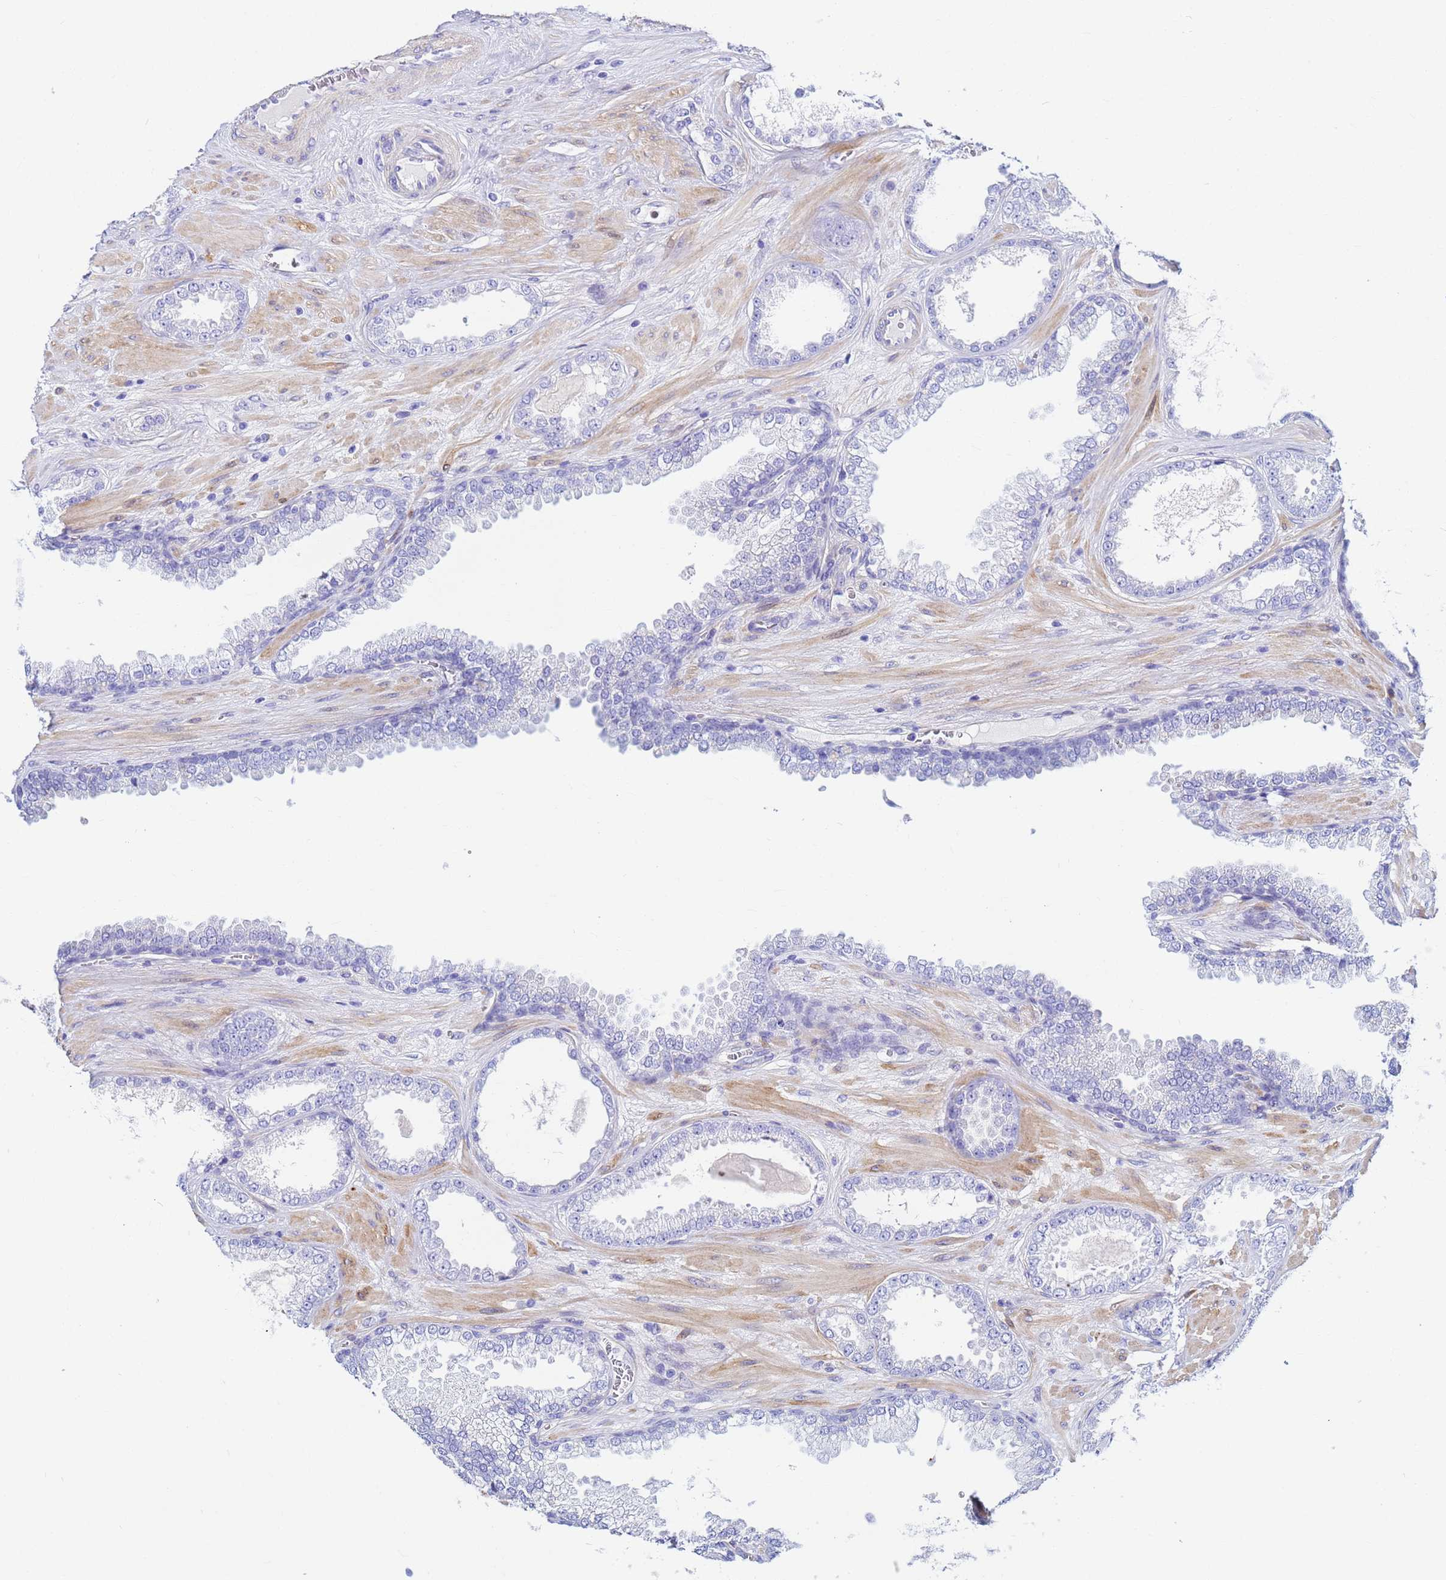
{"staining": {"intensity": "negative", "quantity": "none", "location": "none"}, "tissue": "prostate cancer", "cell_type": "Tumor cells", "image_type": "cancer", "snomed": [{"axis": "morphology", "description": "Adenocarcinoma, Low grade"}, {"axis": "topography", "description": "Prostate"}], "caption": "DAB immunohistochemical staining of prostate adenocarcinoma (low-grade) displays no significant positivity in tumor cells.", "gene": "JRKL", "patient": {"sex": "male", "age": 57}}